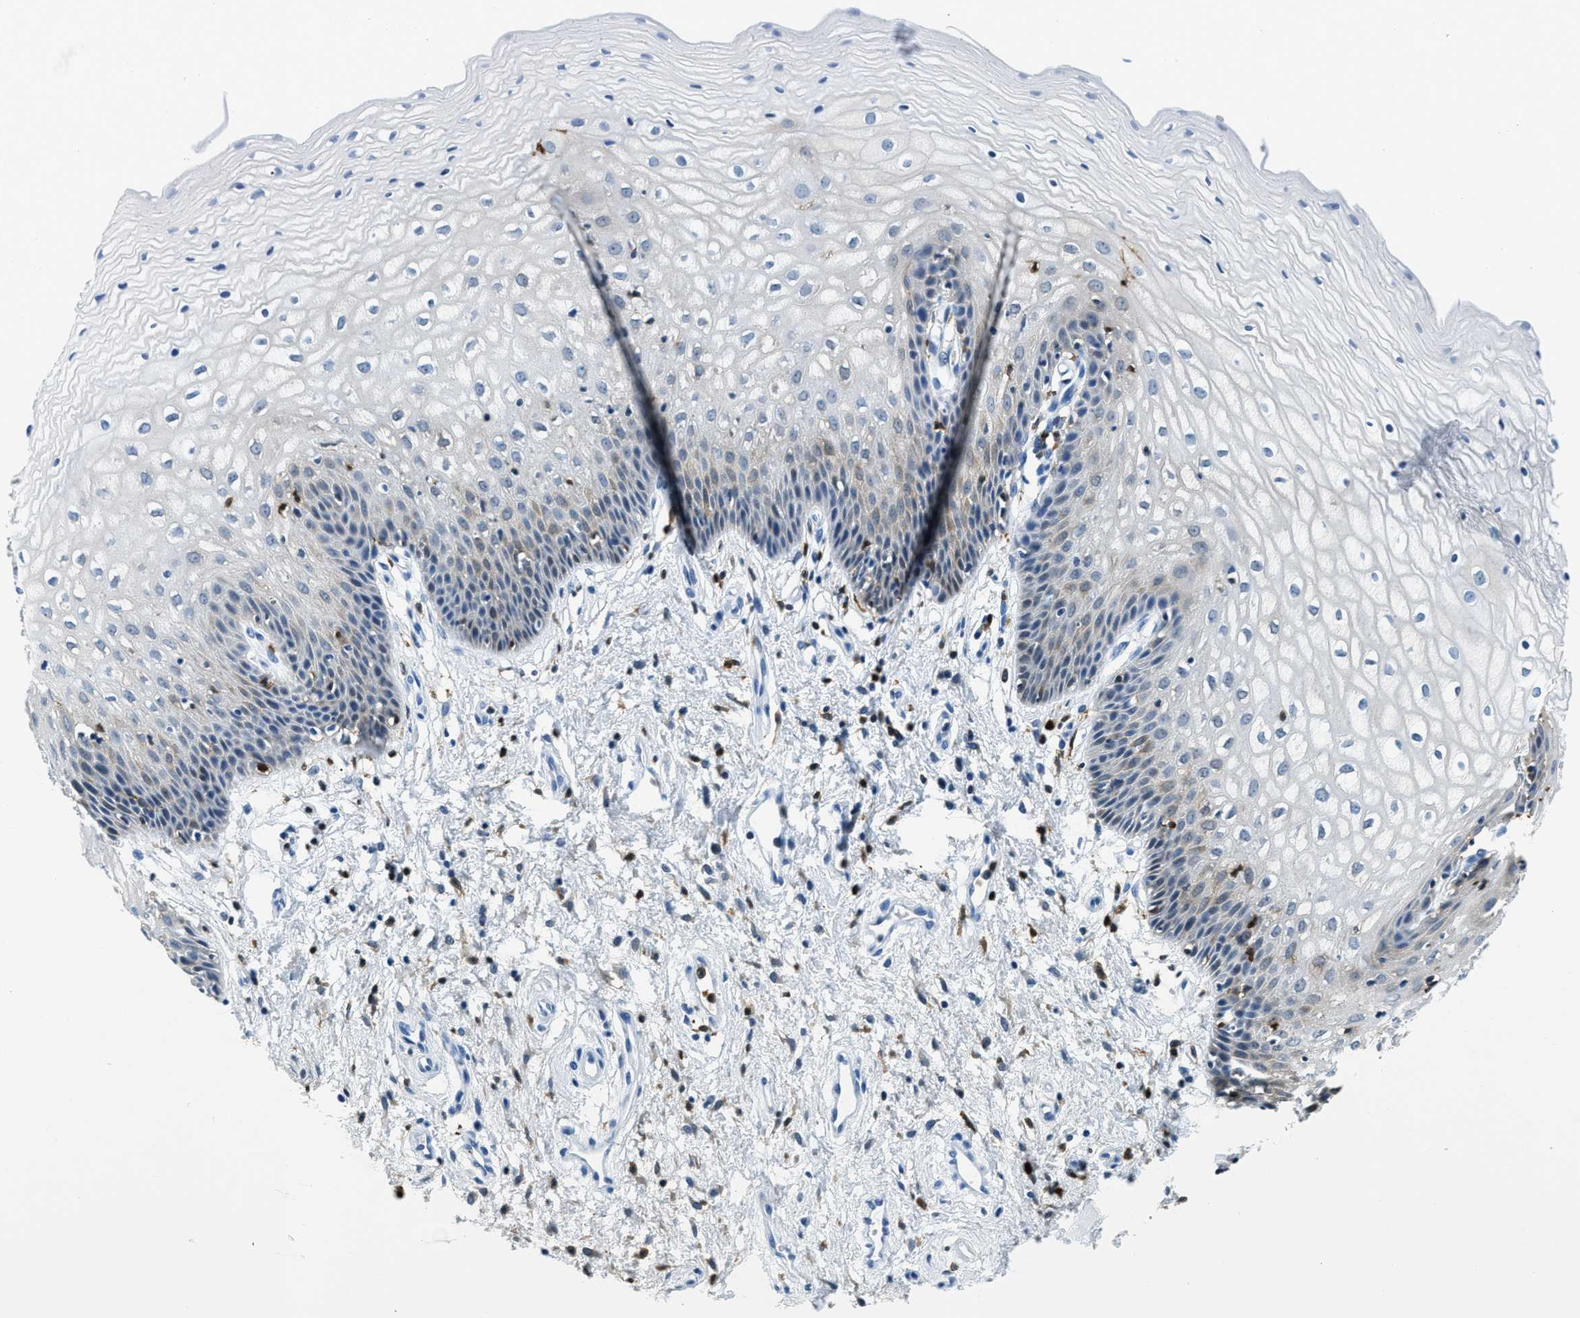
{"staining": {"intensity": "negative", "quantity": "none", "location": "none"}, "tissue": "vagina", "cell_type": "Squamous epithelial cells", "image_type": "normal", "snomed": [{"axis": "morphology", "description": "Normal tissue, NOS"}, {"axis": "topography", "description": "Vagina"}], "caption": "The histopathology image displays no significant positivity in squamous epithelial cells of vagina. Brightfield microscopy of IHC stained with DAB (brown) and hematoxylin (blue), captured at high magnification.", "gene": "CAPG", "patient": {"sex": "female", "age": 34}}